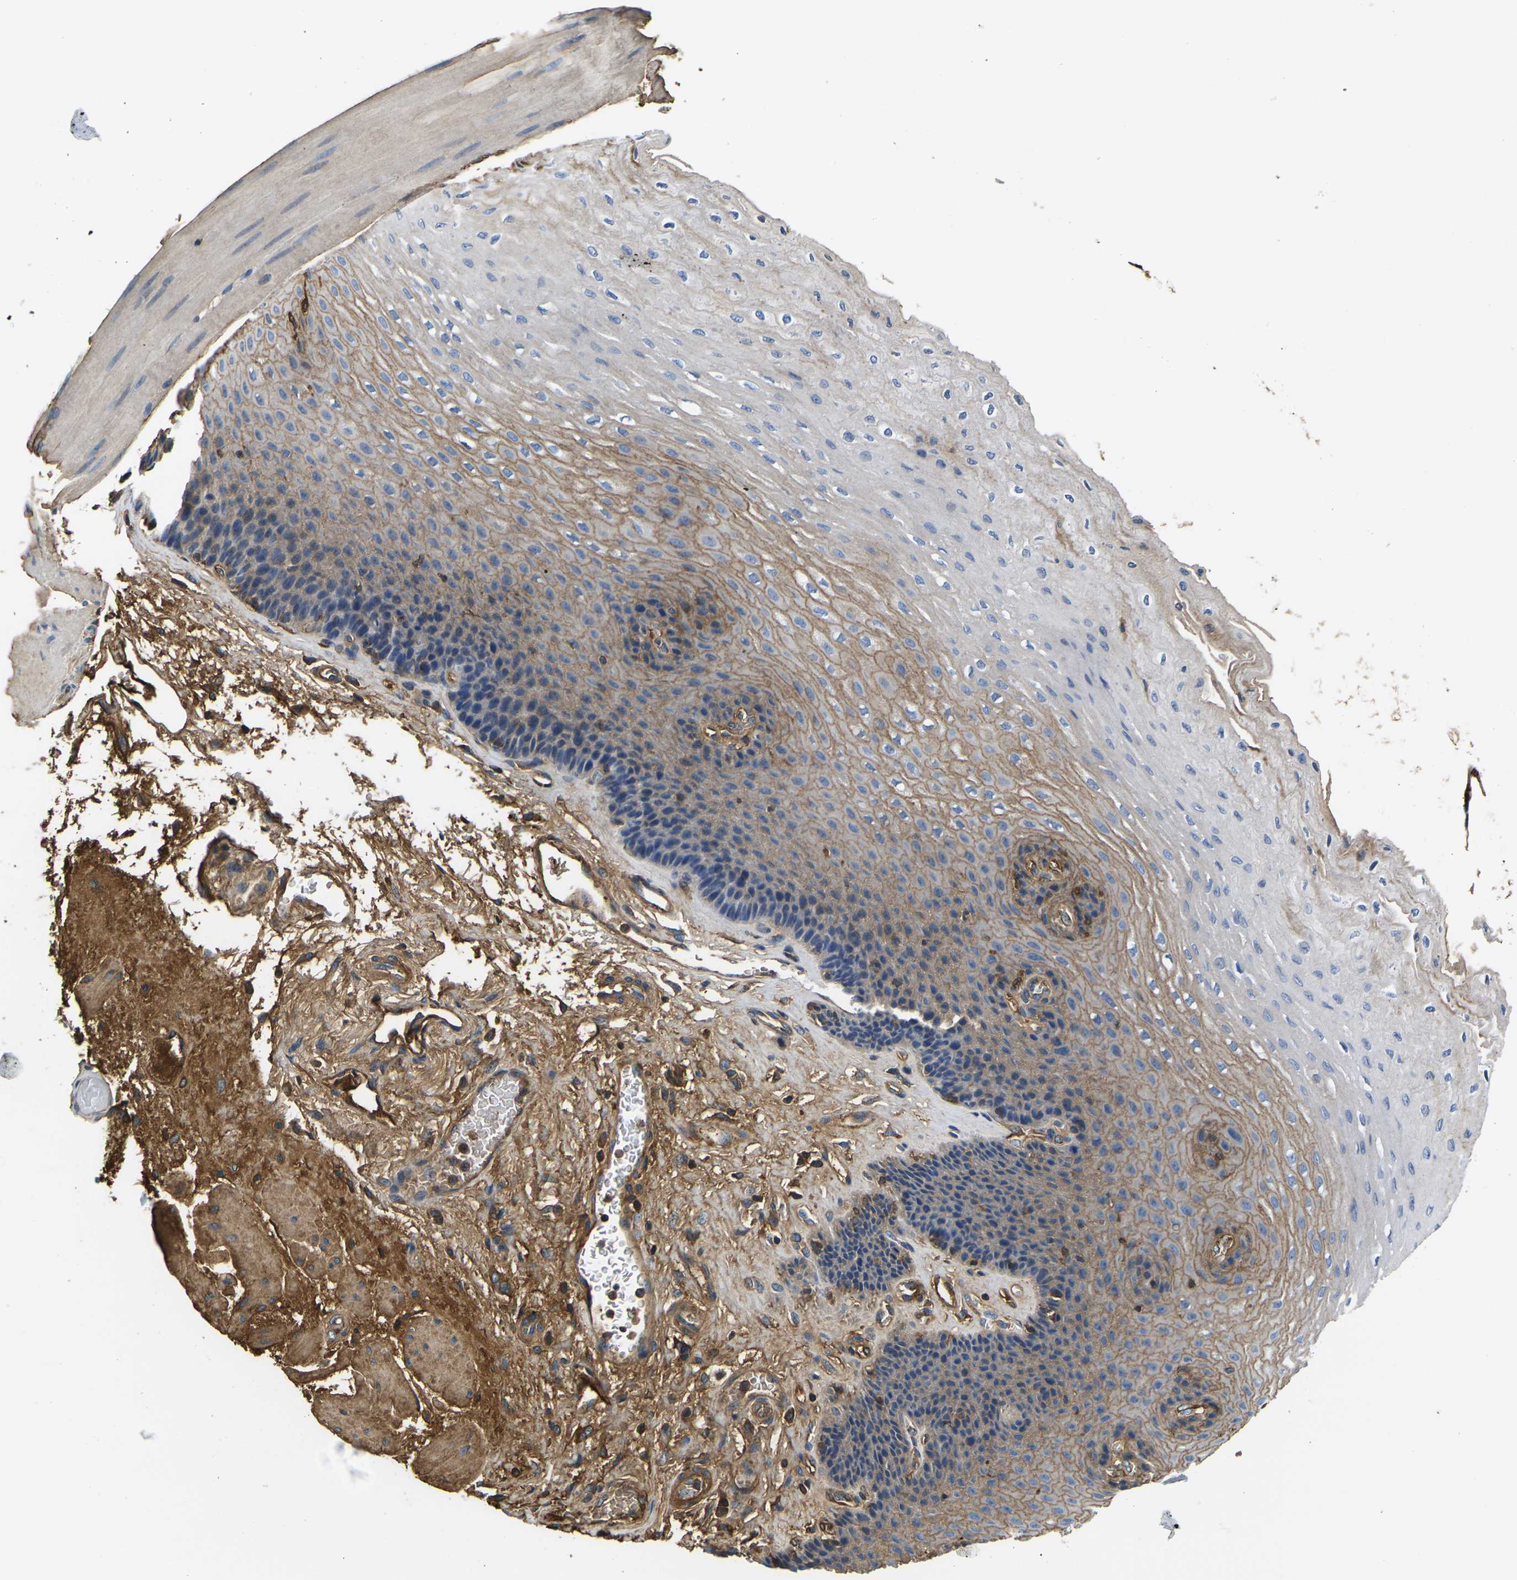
{"staining": {"intensity": "moderate", "quantity": "25%-75%", "location": "cytoplasmic/membranous"}, "tissue": "esophagus", "cell_type": "Squamous epithelial cells", "image_type": "normal", "snomed": [{"axis": "morphology", "description": "Normal tissue, NOS"}, {"axis": "topography", "description": "Esophagus"}], "caption": "A brown stain shows moderate cytoplasmic/membranous staining of a protein in squamous epithelial cells of unremarkable esophagus. The protein is shown in brown color, while the nuclei are stained blue.", "gene": "HSPG2", "patient": {"sex": "female", "age": 72}}